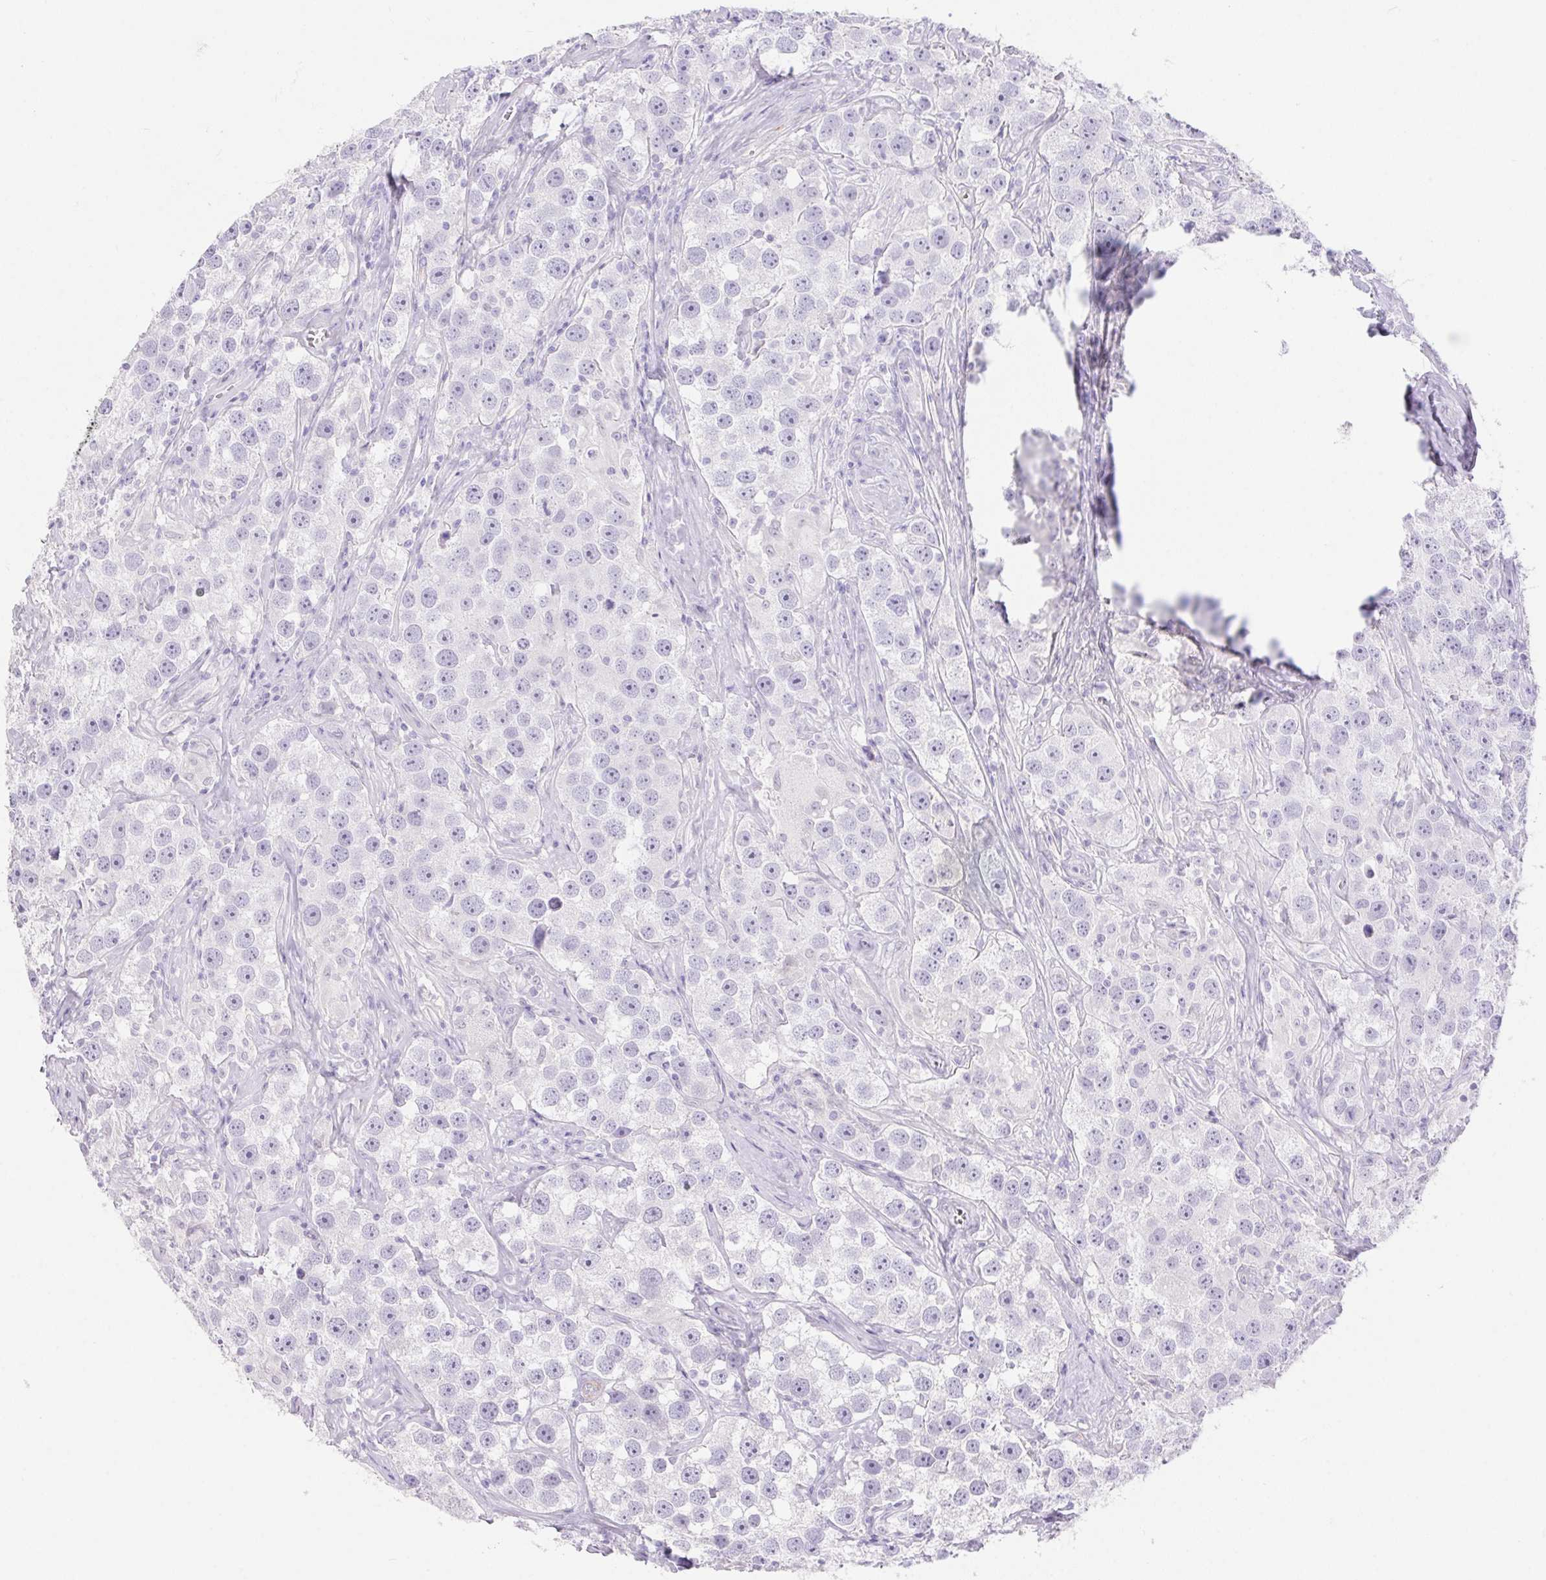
{"staining": {"intensity": "negative", "quantity": "none", "location": "none"}, "tissue": "testis cancer", "cell_type": "Tumor cells", "image_type": "cancer", "snomed": [{"axis": "morphology", "description": "Seminoma, NOS"}, {"axis": "topography", "description": "Testis"}], "caption": "There is no significant expression in tumor cells of testis seminoma. The staining is performed using DAB (3,3'-diaminobenzidine) brown chromogen with nuclei counter-stained in using hematoxylin.", "gene": "ERP27", "patient": {"sex": "male", "age": 49}}